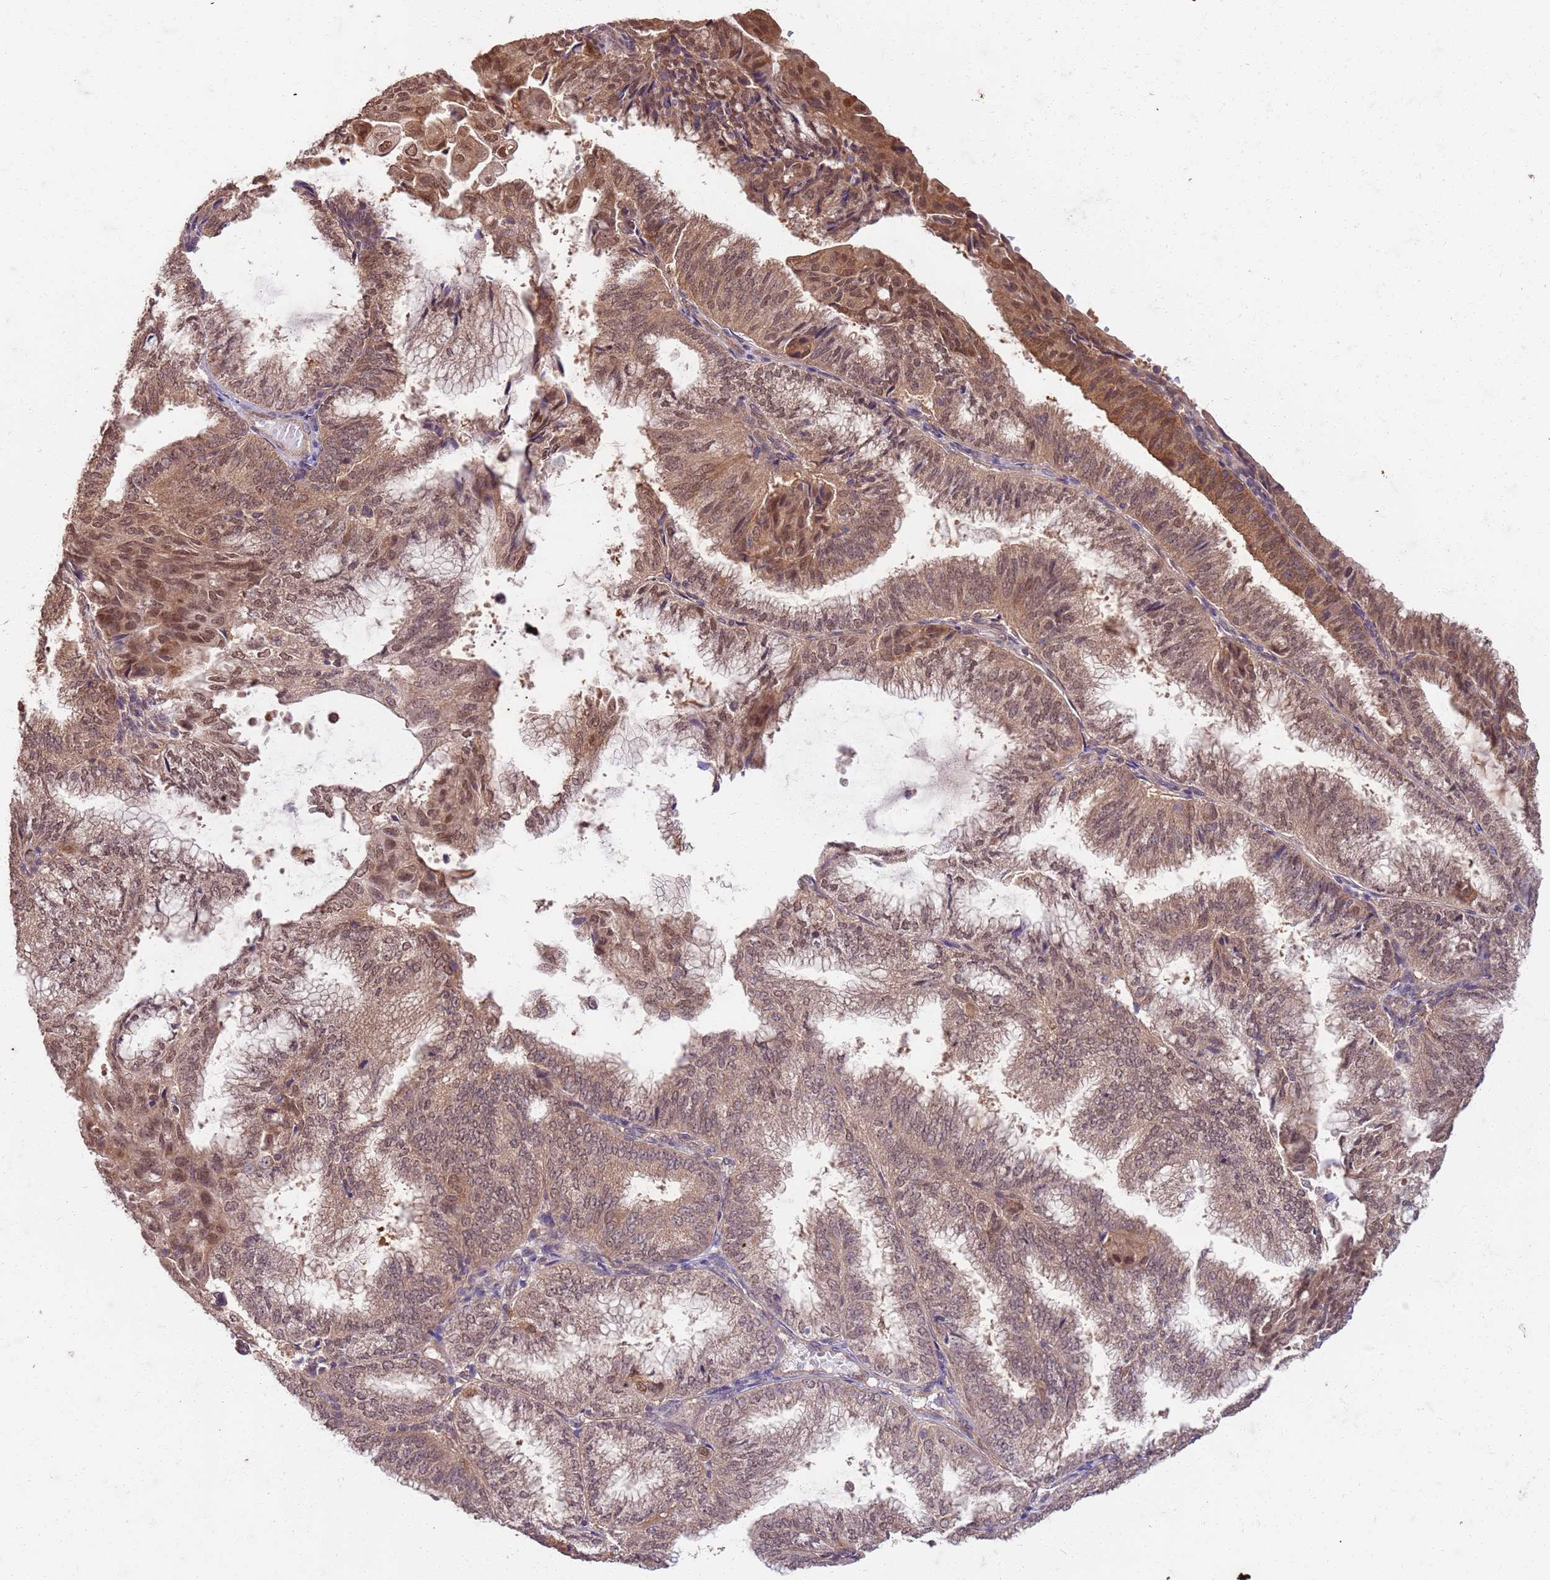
{"staining": {"intensity": "moderate", "quantity": ">75%", "location": "cytoplasmic/membranous,nuclear"}, "tissue": "endometrial cancer", "cell_type": "Tumor cells", "image_type": "cancer", "snomed": [{"axis": "morphology", "description": "Adenocarcinoma, NOS"}, {"axis": "topography", "description": "Endometrium"}], "caption": "About >75% of tumor cells in endometrial adenocarcinoma display moderate cytoplasmic/membranous and nuclear protein positivity as visualized by brown immunohistochemical staining.", "gene": "UBE3A", "patient": {"sex": "female", "age": 49}}